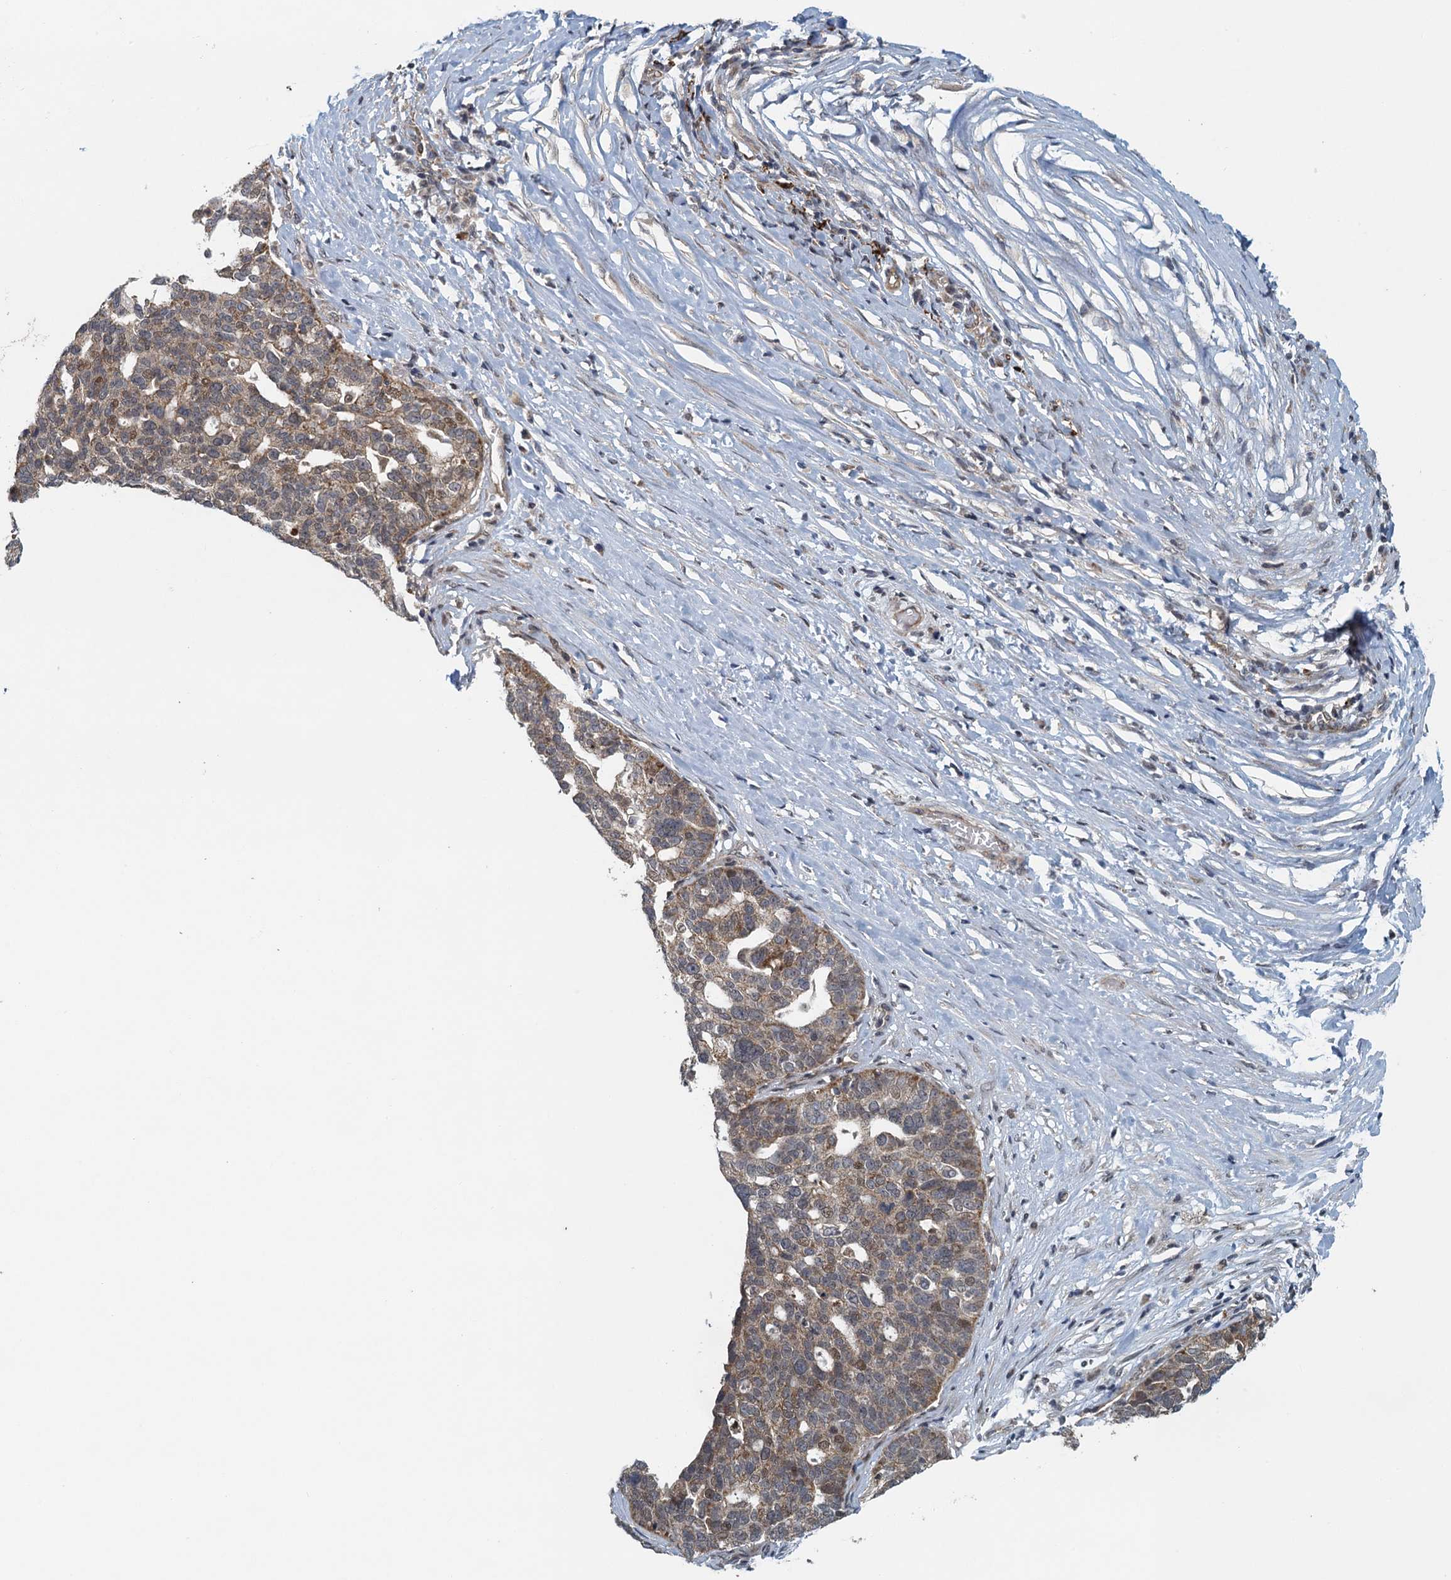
{"staining": {"intensity": "weak", "quantity": "<25%", "location": "cytoplasmic/membranous,nuclear"}, "tissue": "ovarian cancer", "cell_type": "Tumor cells", "image_type": "cancer", "snomed": [{"axis": "morphology", "description": "Cystadenocarcinoma, serous, NOS"}, {"axis": "topography", "description": "Ovary"}], "caption": "IHC of ovarian cancer (serous cystadenocarcinoma) demonstrates no expression in tumor cells. (DAB (3,3'-diaminobenzidine) IHC, high magnification).", "gene": "NLRP10", "patient": {"sex": "female", "age": 59}}